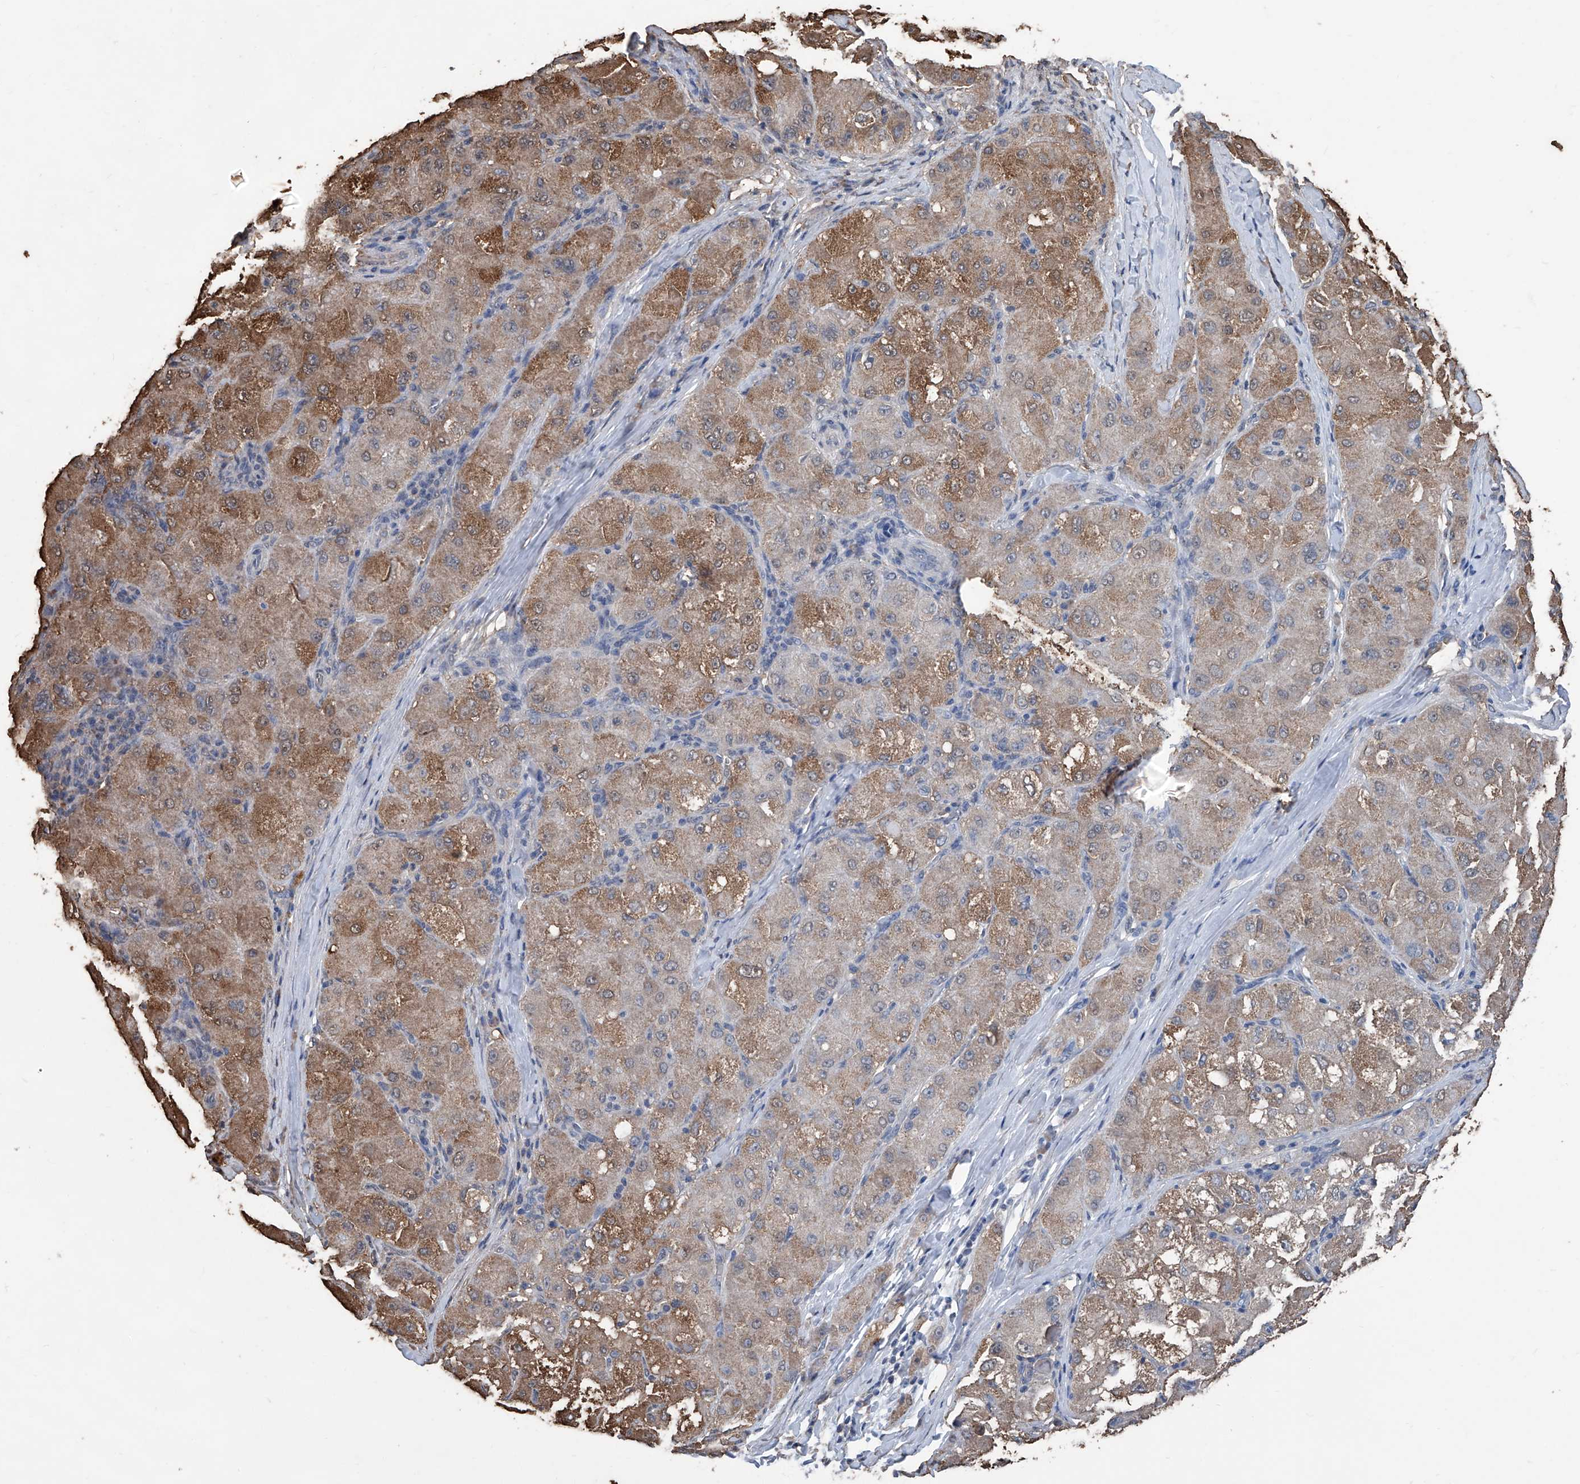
{"staining": {"intensity": "moderate", "quantity": ">75%", "location": "cytoplasmic/membranous"}, "tissue": "liver cancer", "cell_type": "Tumor cells", "image_type": "cancer", "snomed": [{"axis": "morphology", "description": "Carcinoma, Hepatocellular, NOS"}, {"axis": "topography", "description": "Liver"}], "caption": "High-power microscopy captured an immunohistochemistry micrograph of liver cancer (hepatocellular carcinoma), revealing moderate cytoplasmic/membranous expression in about >75% of tumor cells. Nuclei are stained in blue.", "gene": "STARD7", "patient": {"sex": "male", "age": 80}}